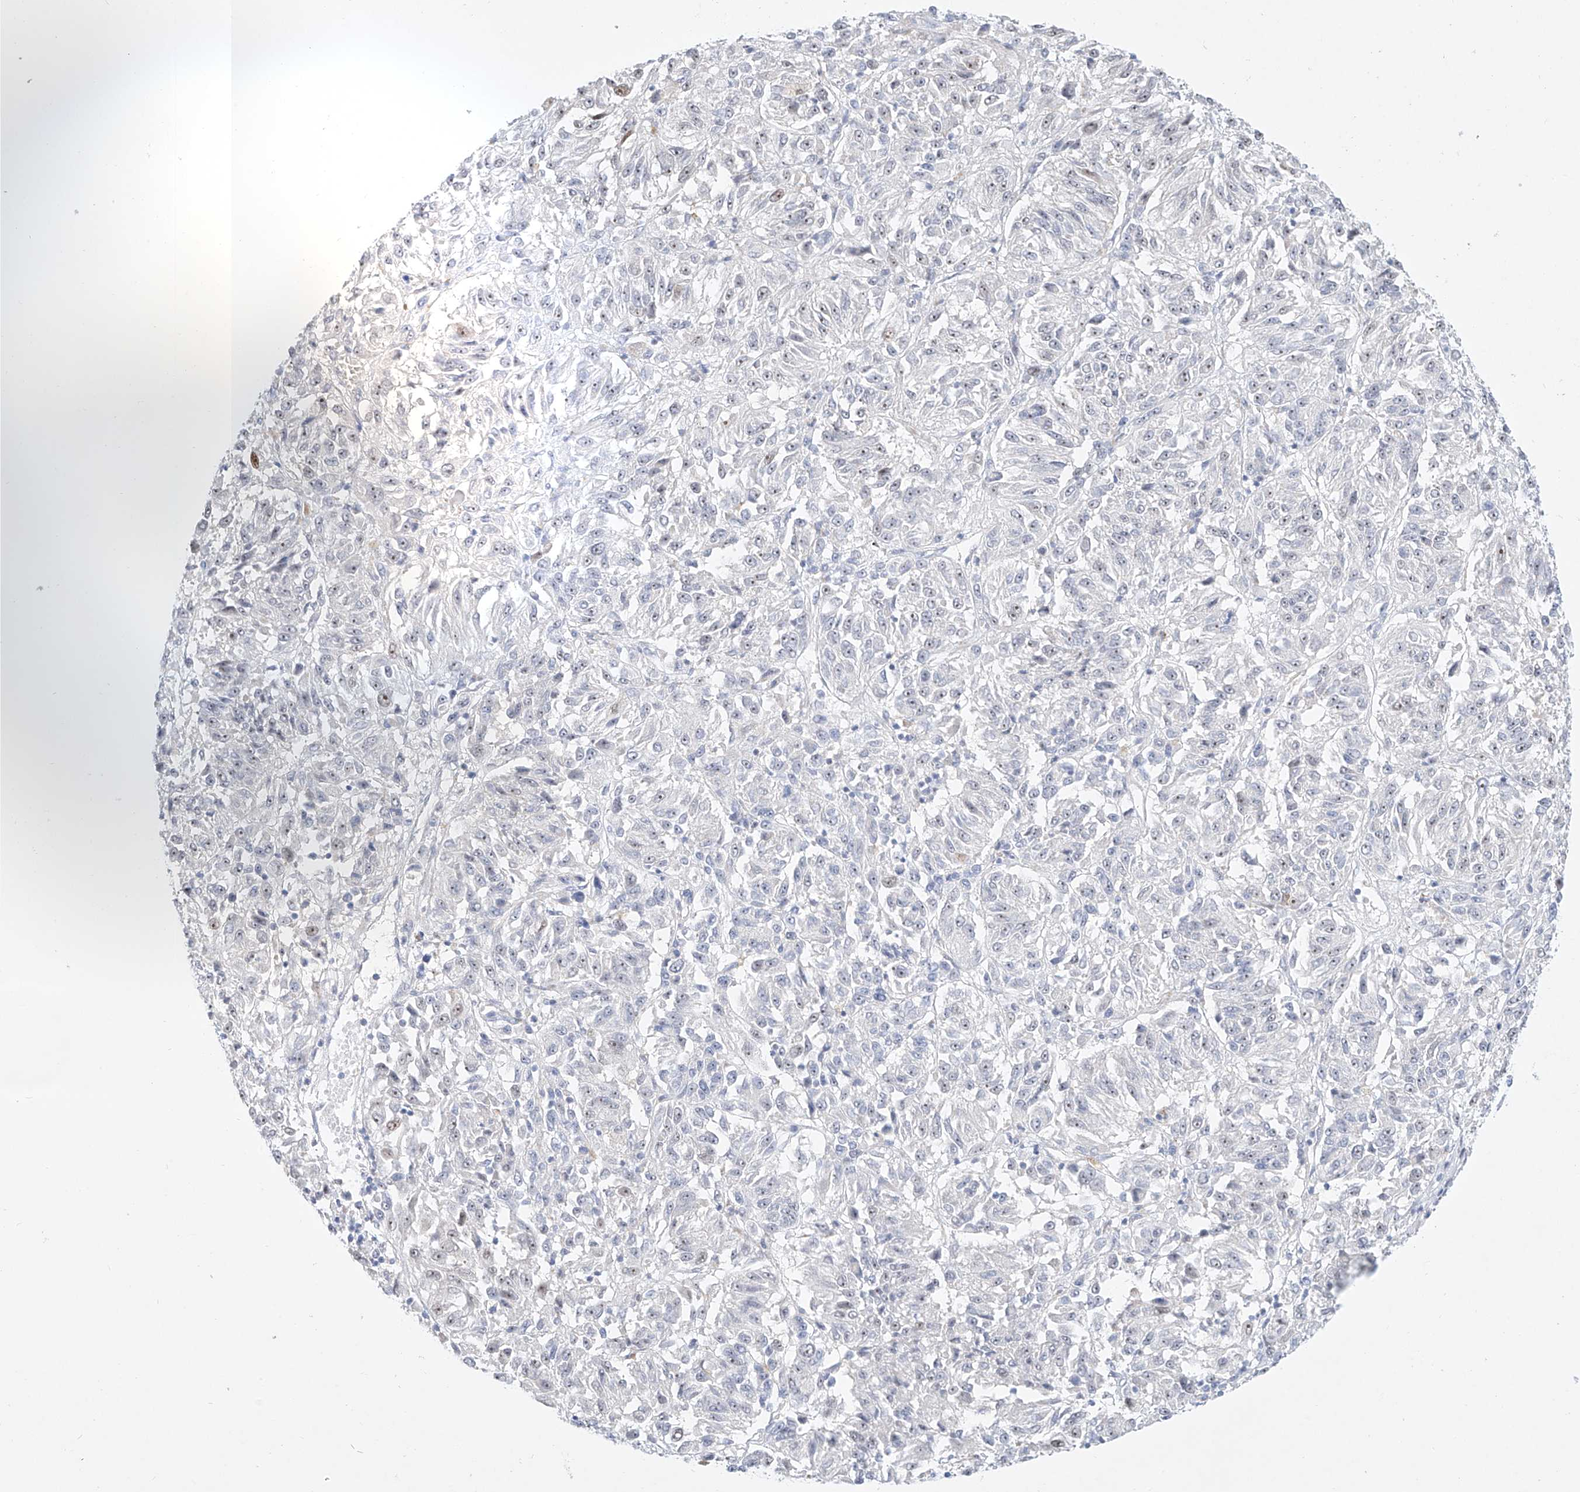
{"staining": {"intensity": "negative", "quantity": "none", "location": "none"}, "tissue": "melanoma", "cell_type": "Tumor cells", "image_type": "cancer", "snomed": [{"axis": "morphology", "description": "Malignant melanoma, Metastatic site"}, {"axis": "topography", "description": "Lung"}], "caption": "This is a micrograph of IHC staining of melanoma, which shows no expression in tumor cells.", "gene": "SNU13", "patient": {"sex": "male", "age": 64}}